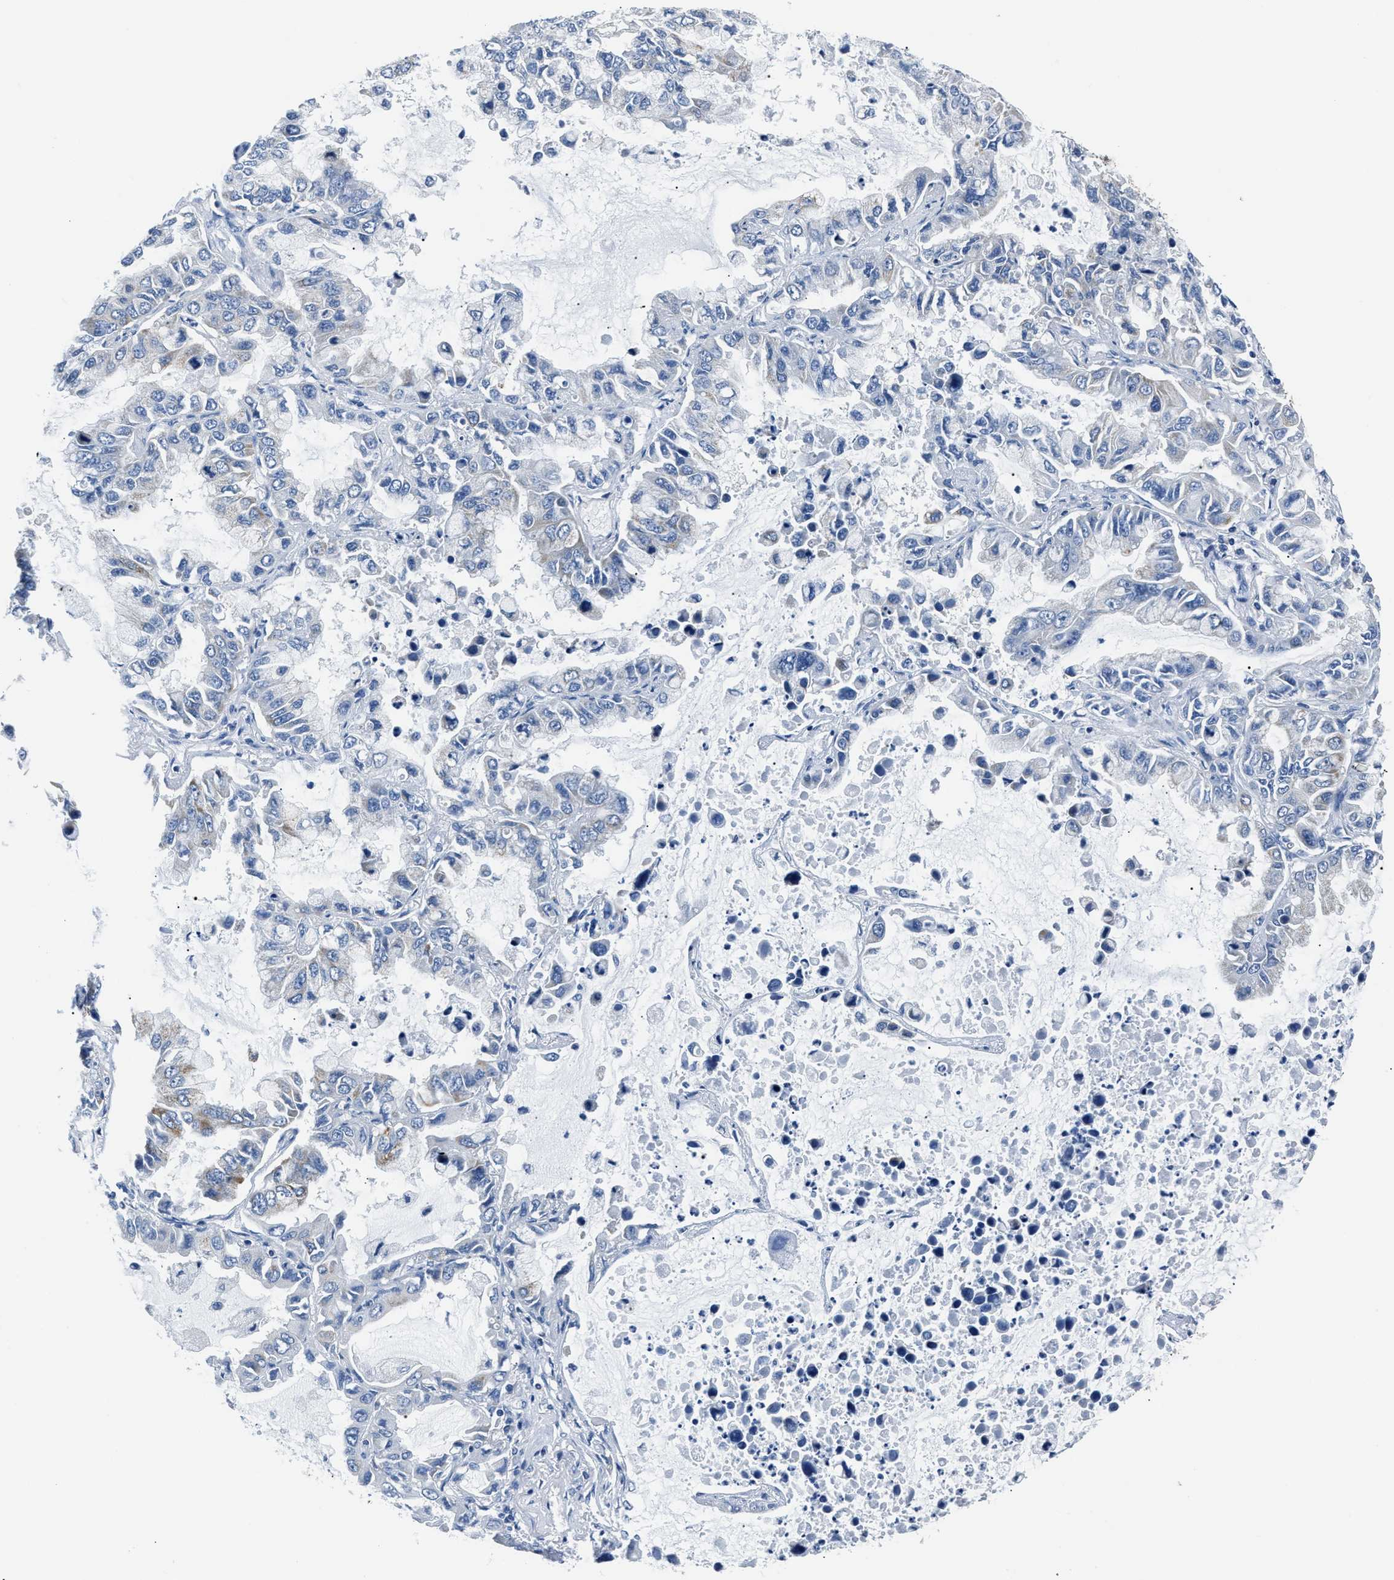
{"staining": {"intensity": "weak", "quantity": "<25%", "location": "cytoplasmic/membranous"}, "tissue": "lung cancer", "cell_type": "Tumor cells", "image_type": "cancer", "snomed": [{"axis": "morphology", "description": "Adenocarcinoma, NOS"}, {"axis": "topography", "description": "Lung"}], "caption": "Lung cancer was stained to show a protein in brown. There is no significant positivity in tumor cells.", "gene": "AMACR", "patient": {"sex": "male", "age": 64}}